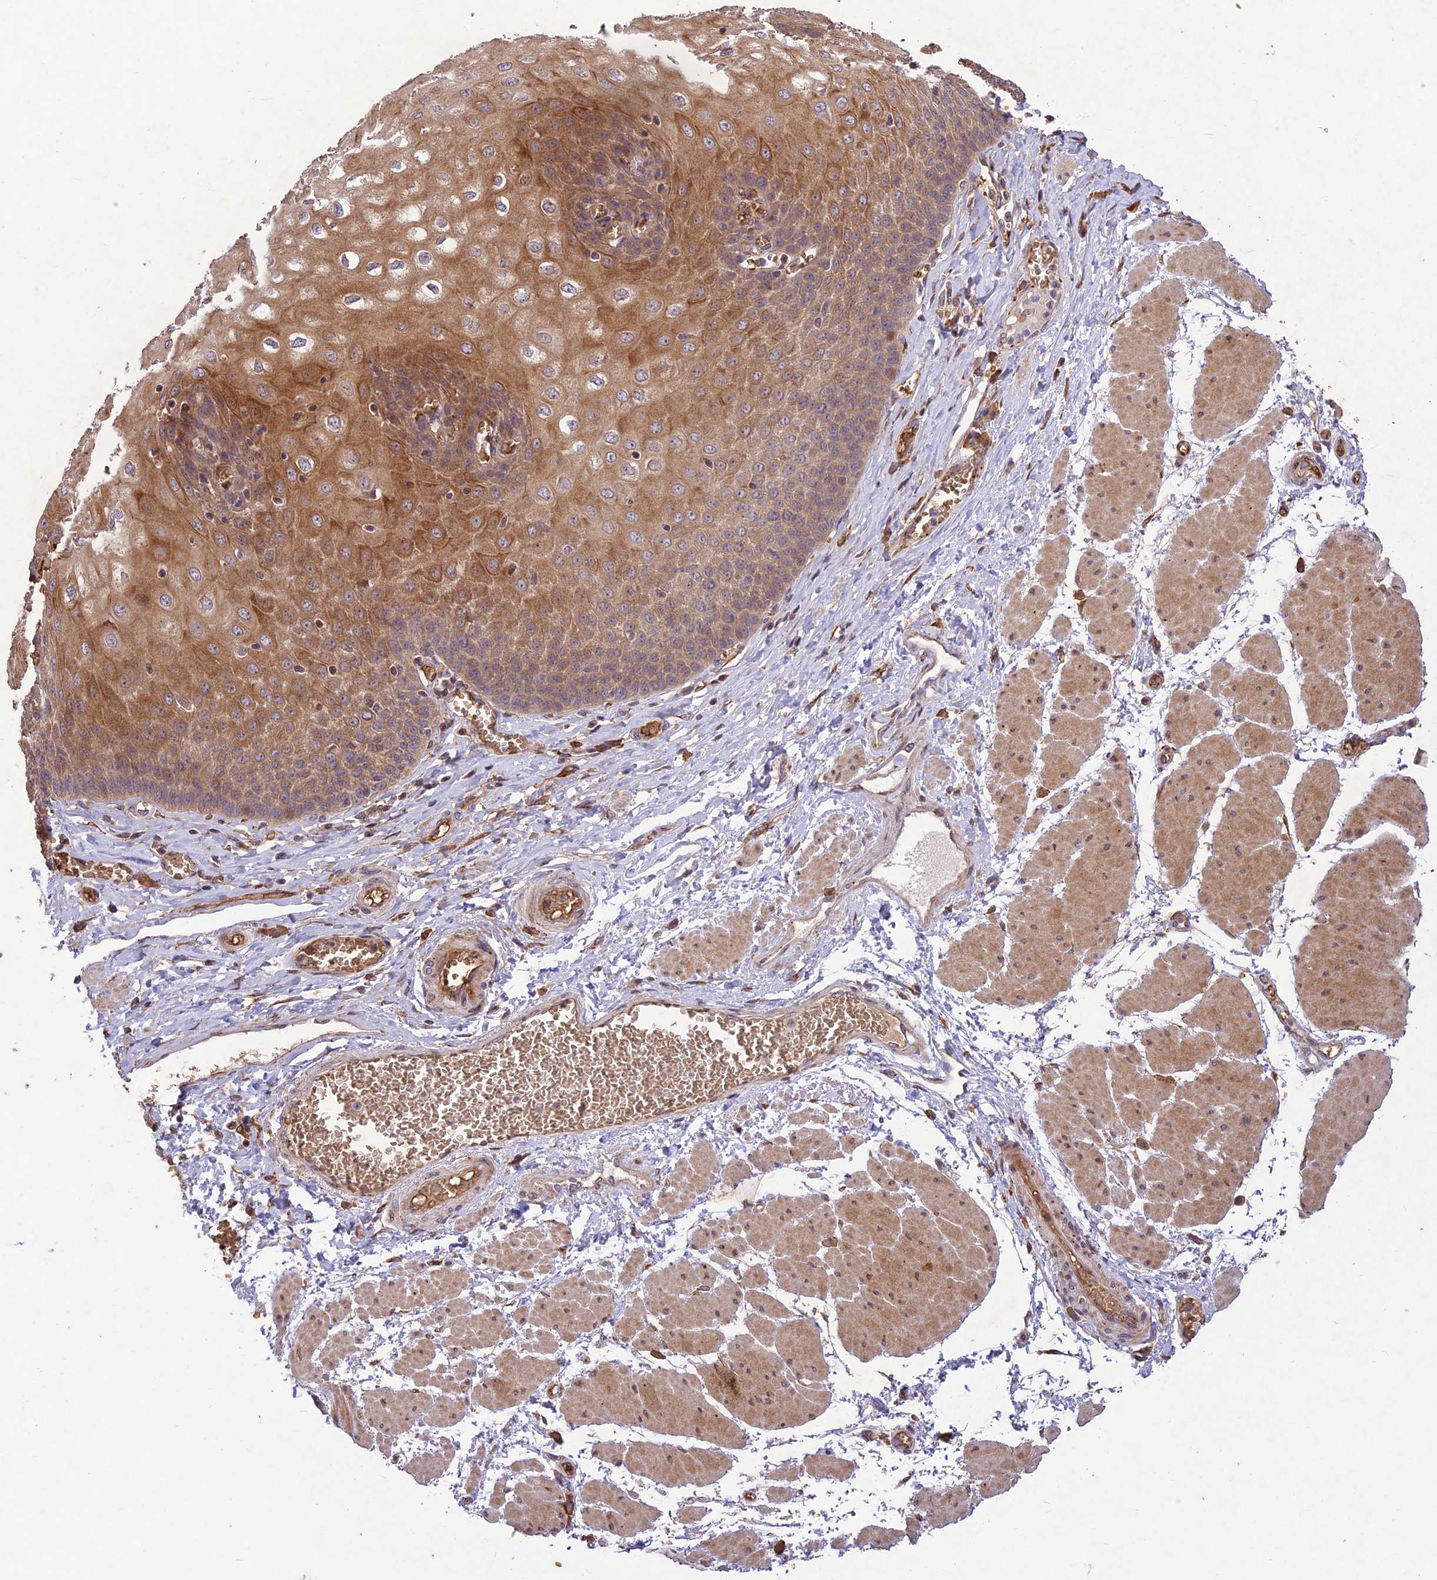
{"staining": {"intensity": "moderate", "quantity": "25%-75%", "location": "cytoplasmic/membranous"}, "tissue": "esophagus", "cell_type": "Squamous epithelial cells", "image_type": "normal", "snomed": [{"axis": "morphology", "description": "Normal tissue, NOS"}, {"axis": "topography", "description": "Esophagus"}], "caption": "An immunohistochemistry (IHC) histopathology image of normal tissue is shown. Protein staining in brown labels moderate cytoplasmic/membranous positivity in esophagus within squamous epithelial cells.", "gene": "PPP1R11", "patient": {"sex": "male", "age": 60}}